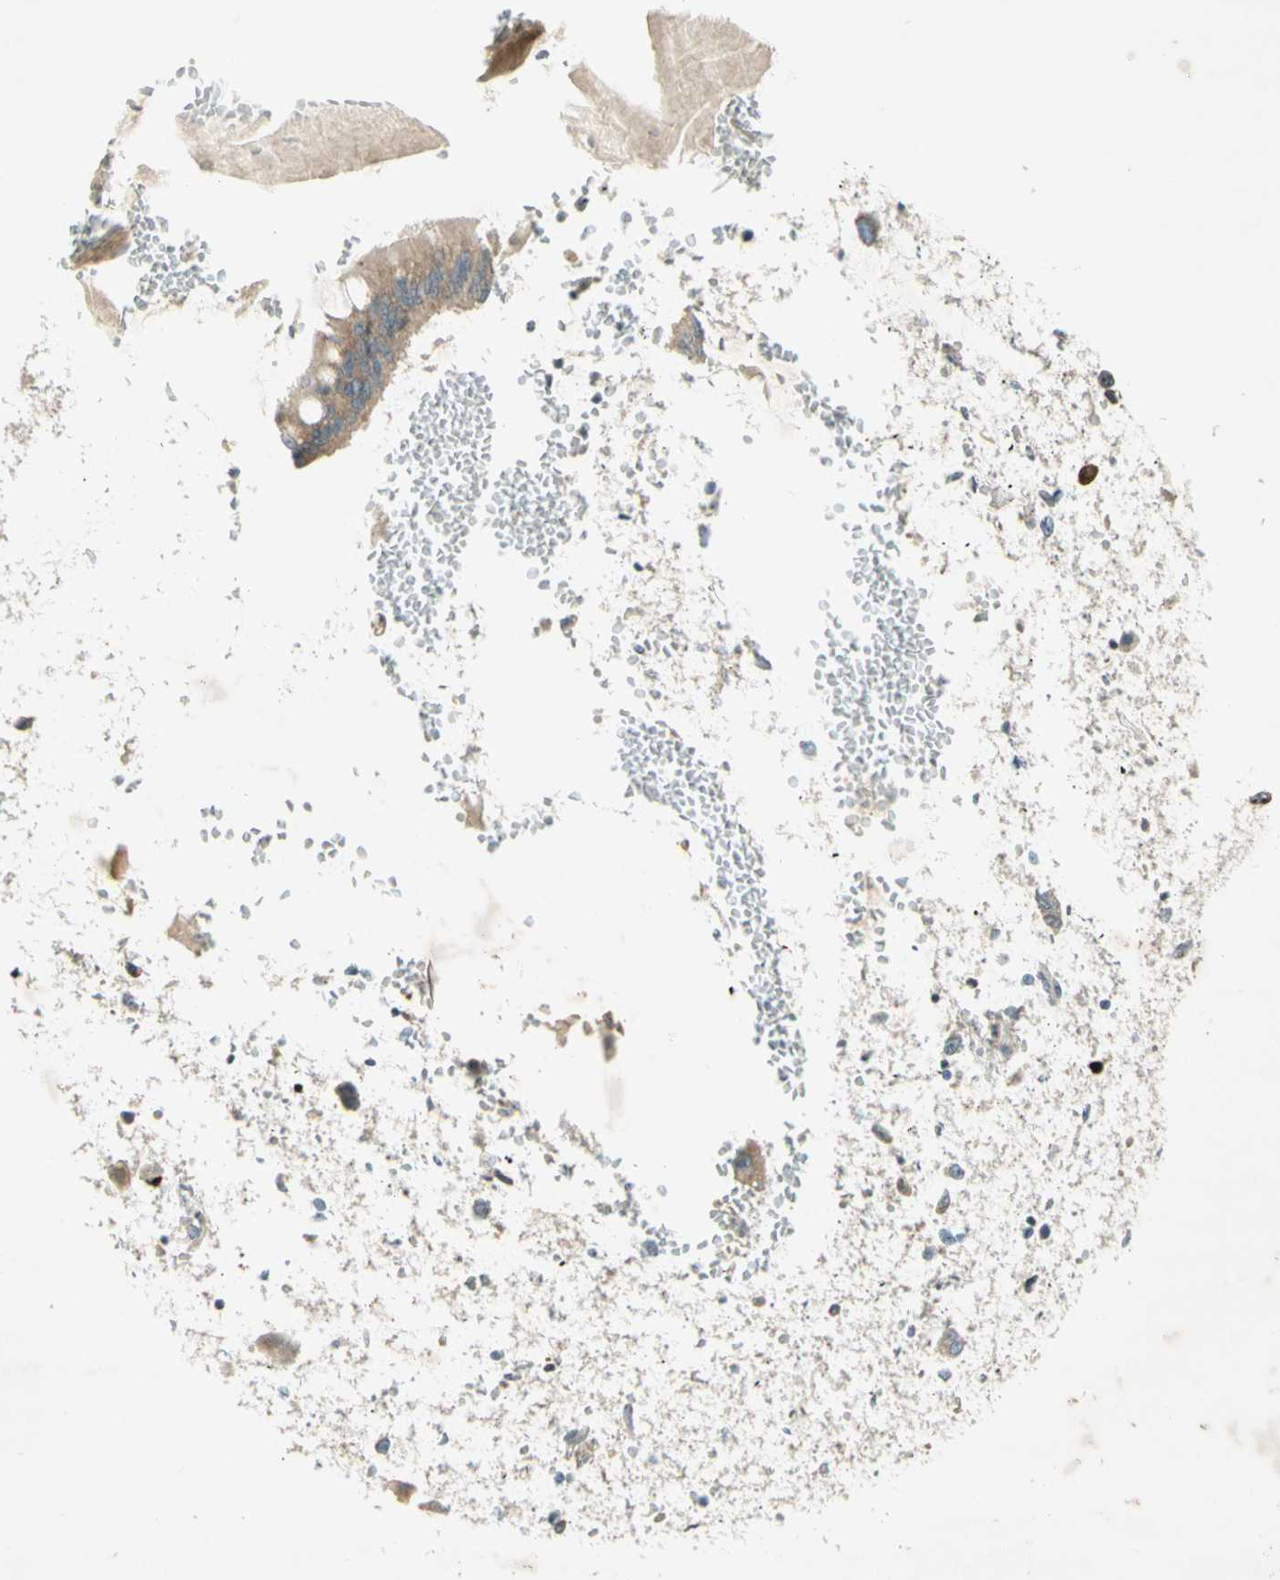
{"staining": {"intensity": "moderate", "quantity": "<25%", "location": "cytoplasmic/membranous"}, "tissue": "ovarian cancer", "cell_type": "Tumor cells", "image_type": "cancer", "snomed": [{"axis": "morphology", "description": "Cystadenocarcinoma, mucinous, NOS"}, {"axis": "topography", "description": "Ovary"}], "caption": "About <25% of tumor cells in human ovarian cancer demonstrate moderate cytoplasmic/membranous protein positivity as visualized by brown immunohistochemical staining.", "gene": "ETF1", "patient": {"sex": "female", "age": 80}}